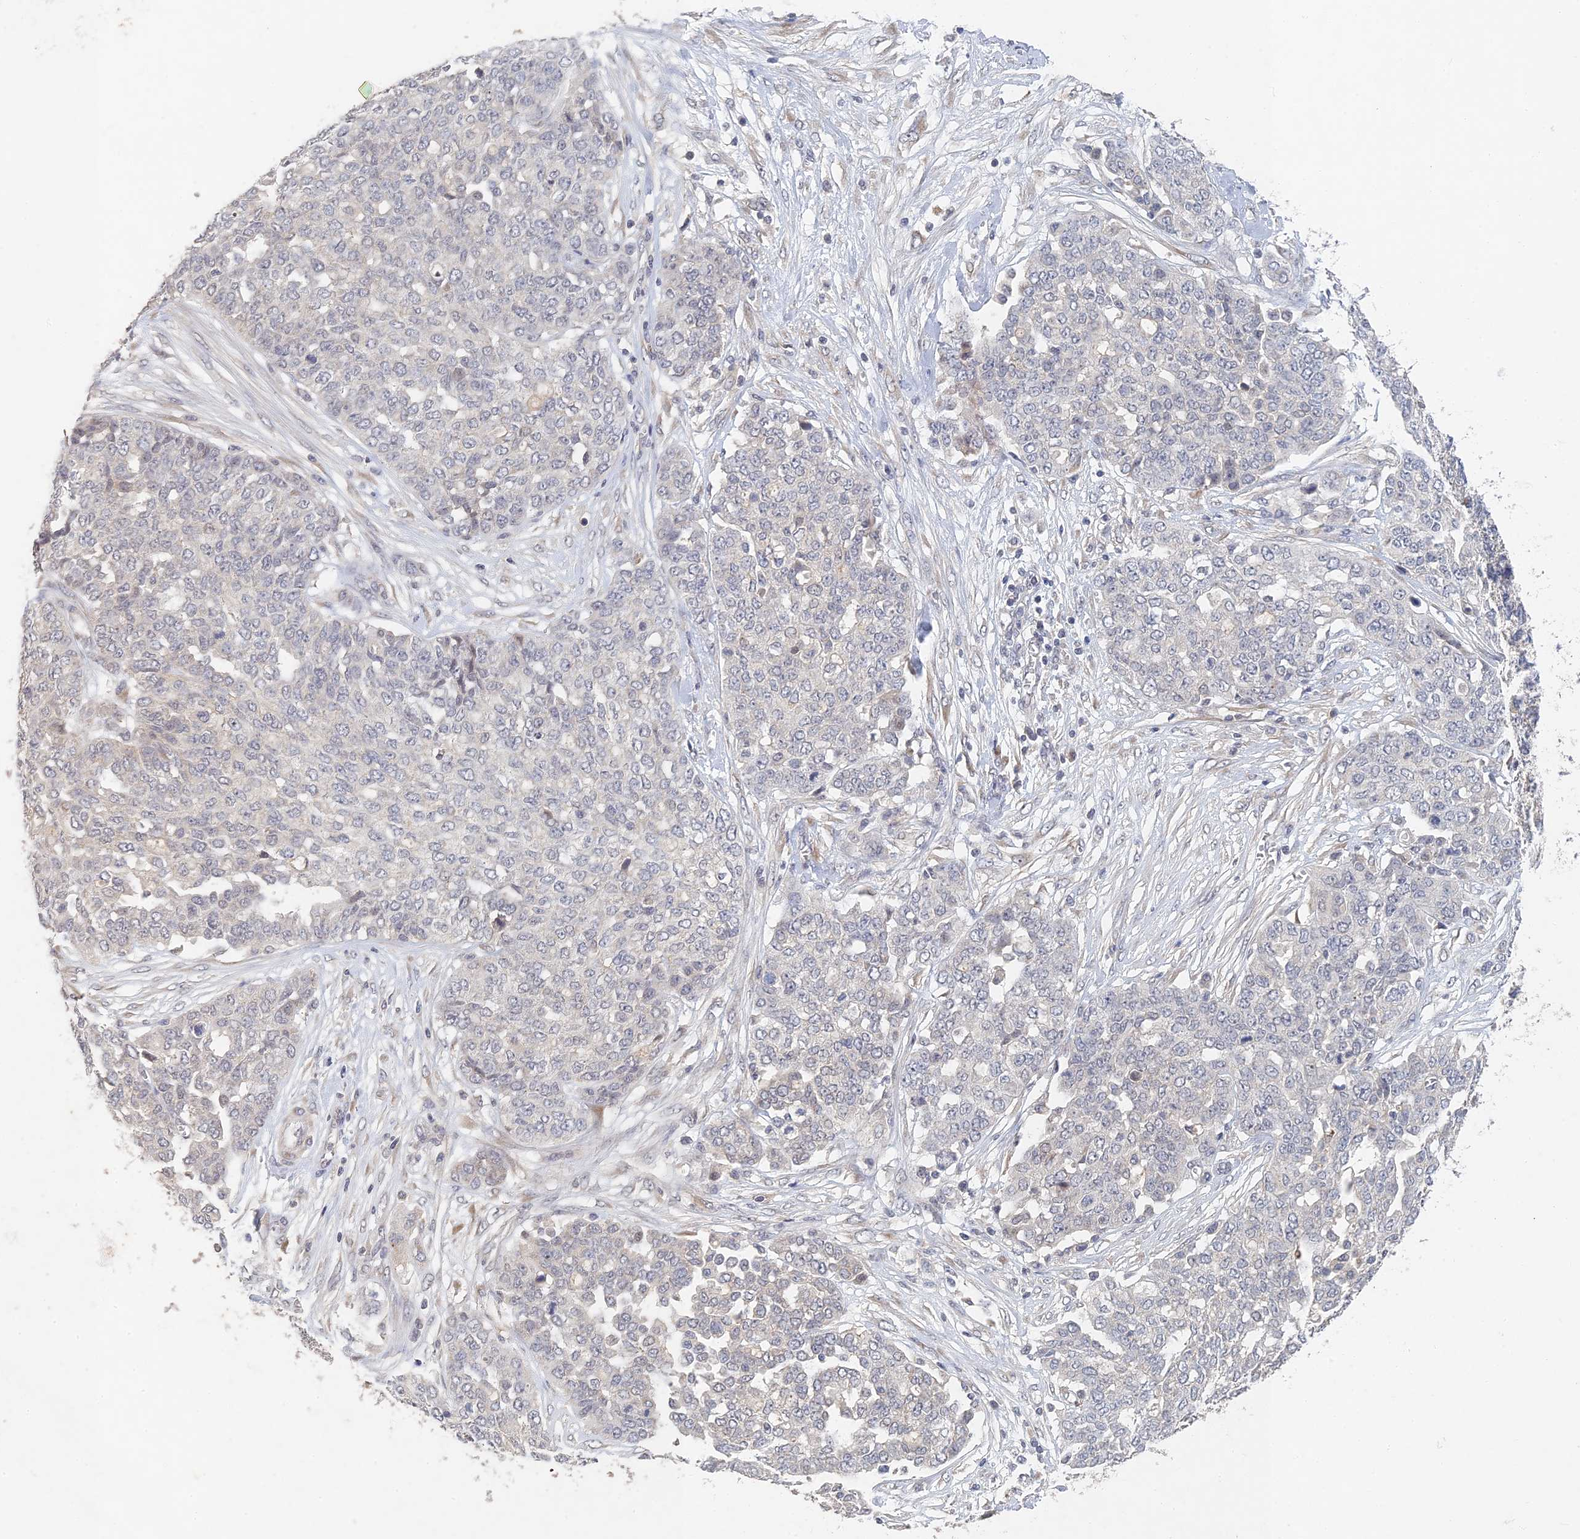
{"staining": {"intensity": "negative", "quantity": "none", "location": "none"}, "tissue": "ovarian cancer", "cell_type": "Tumor cells", "image_type": "cancer", "snomed": [{"axis": "morphology", "description": "Cystadenocarcinoma, serous, NOS"}, {"axis": "topography", "description": "Soft tissue"}, {"axis": "topography", "description": "Ovary"}], "caption": "Immunohistochemistry (IHC) of human ovarian cancer displays no expression in tumor cells.", "gene": "GNA15", "patient": {"sex": "female", "age": 57}}